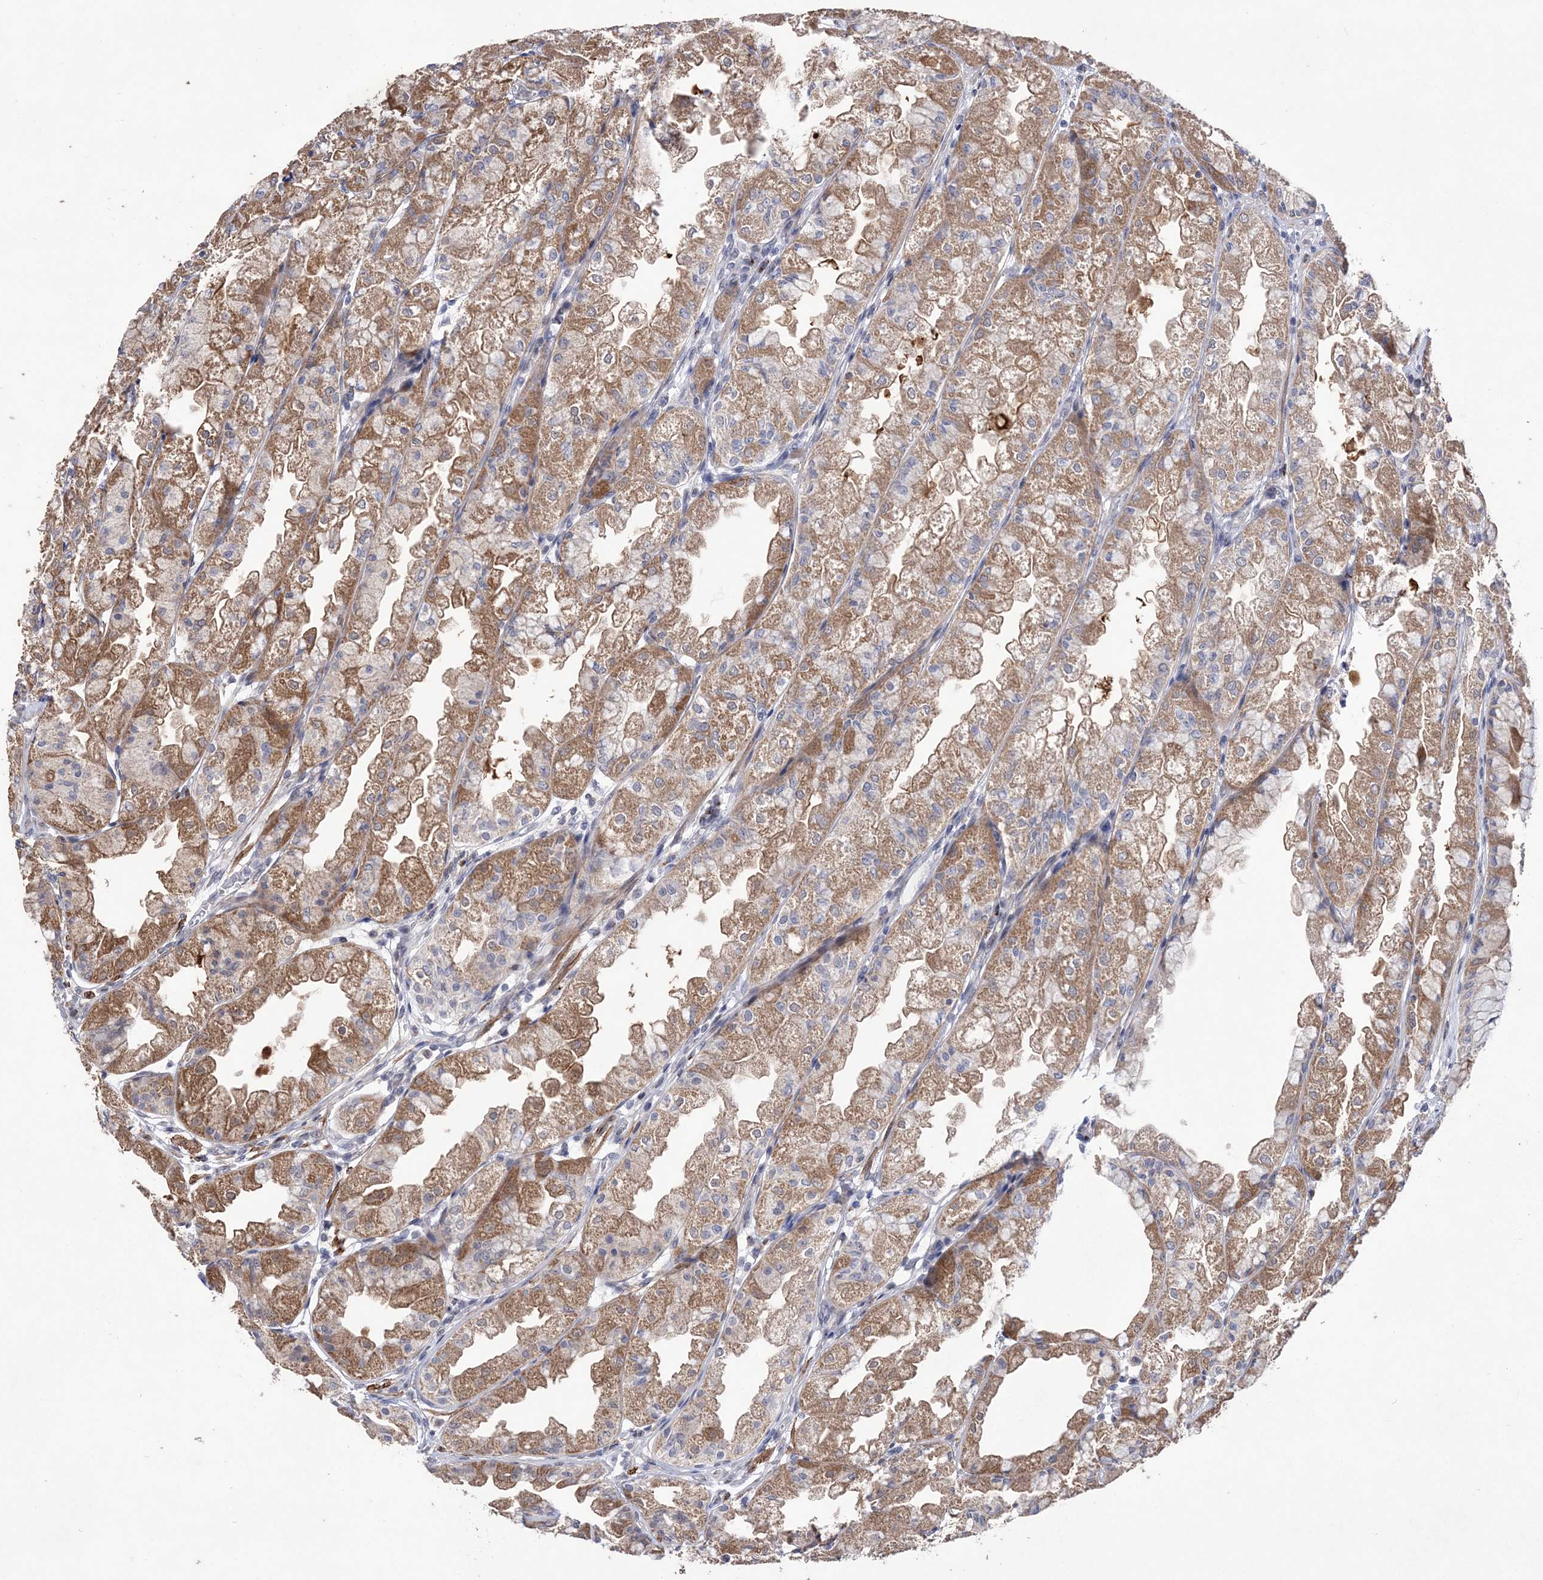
{"staining": {"intensity": "strong", "quantity": "25%-75%", "location": "cytoplasmic/membranous"}, "tissue": "stomach", "cell_type": "Glandular cells", "image_type": "normal", "snomed": [{"axis": "morphology", "description": "Normal tissue, NOS"}, {"axis": "topography", "description": "Stomach, upper"}], "caption": "IHC photomicrograph of unremarkable stomach: stomach stained using immunohistochemistry displays high levels of strong protein expression localized specifically in the cytoplasmic/membranous of glandular cells, appearing as a cytoplasmic/membranous brown color.", "gene": "BOD1L1", "patient": {"sex": "male", "age": 47}}